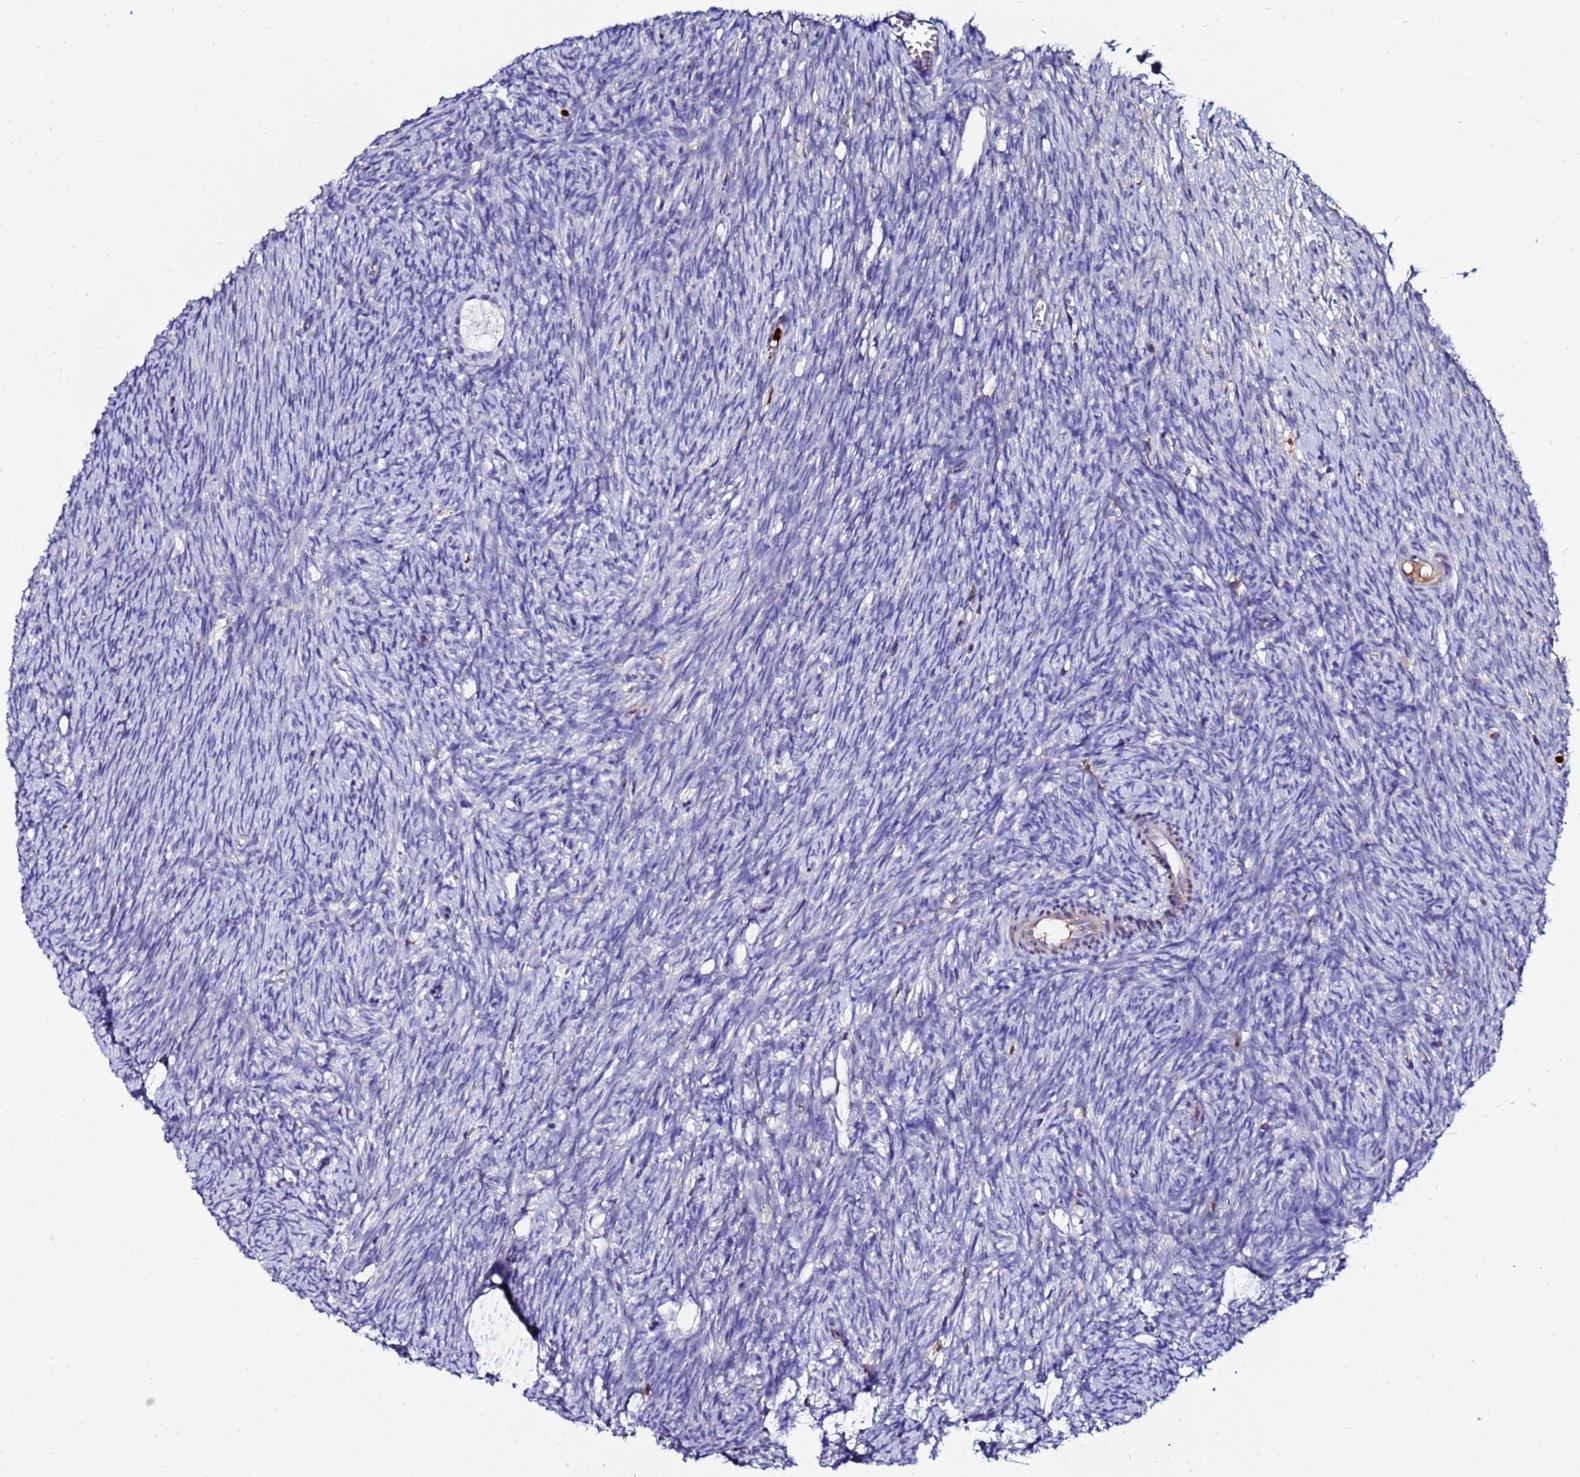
{"staining": {"intensity": "negative", "quantity": "none", "location": "none"}, "tissue": "ovary", "cell_type": "Follicle cells", "image_type": "normal", "snomed": [{"axis": "morphology", "description": "Normal tissue, NOS"}, {"axis": "topography", "description": "Ovary"}], "caption": "Photomicrograph shows no significant protein staining in follicle cells of normal ovary. (DAB (3,3'-diaminobenzidine) immunohistochemistry (IHC), high magnification).", "gene": "TUBAL3", "patient": {"sex": "female", "age": 44}}